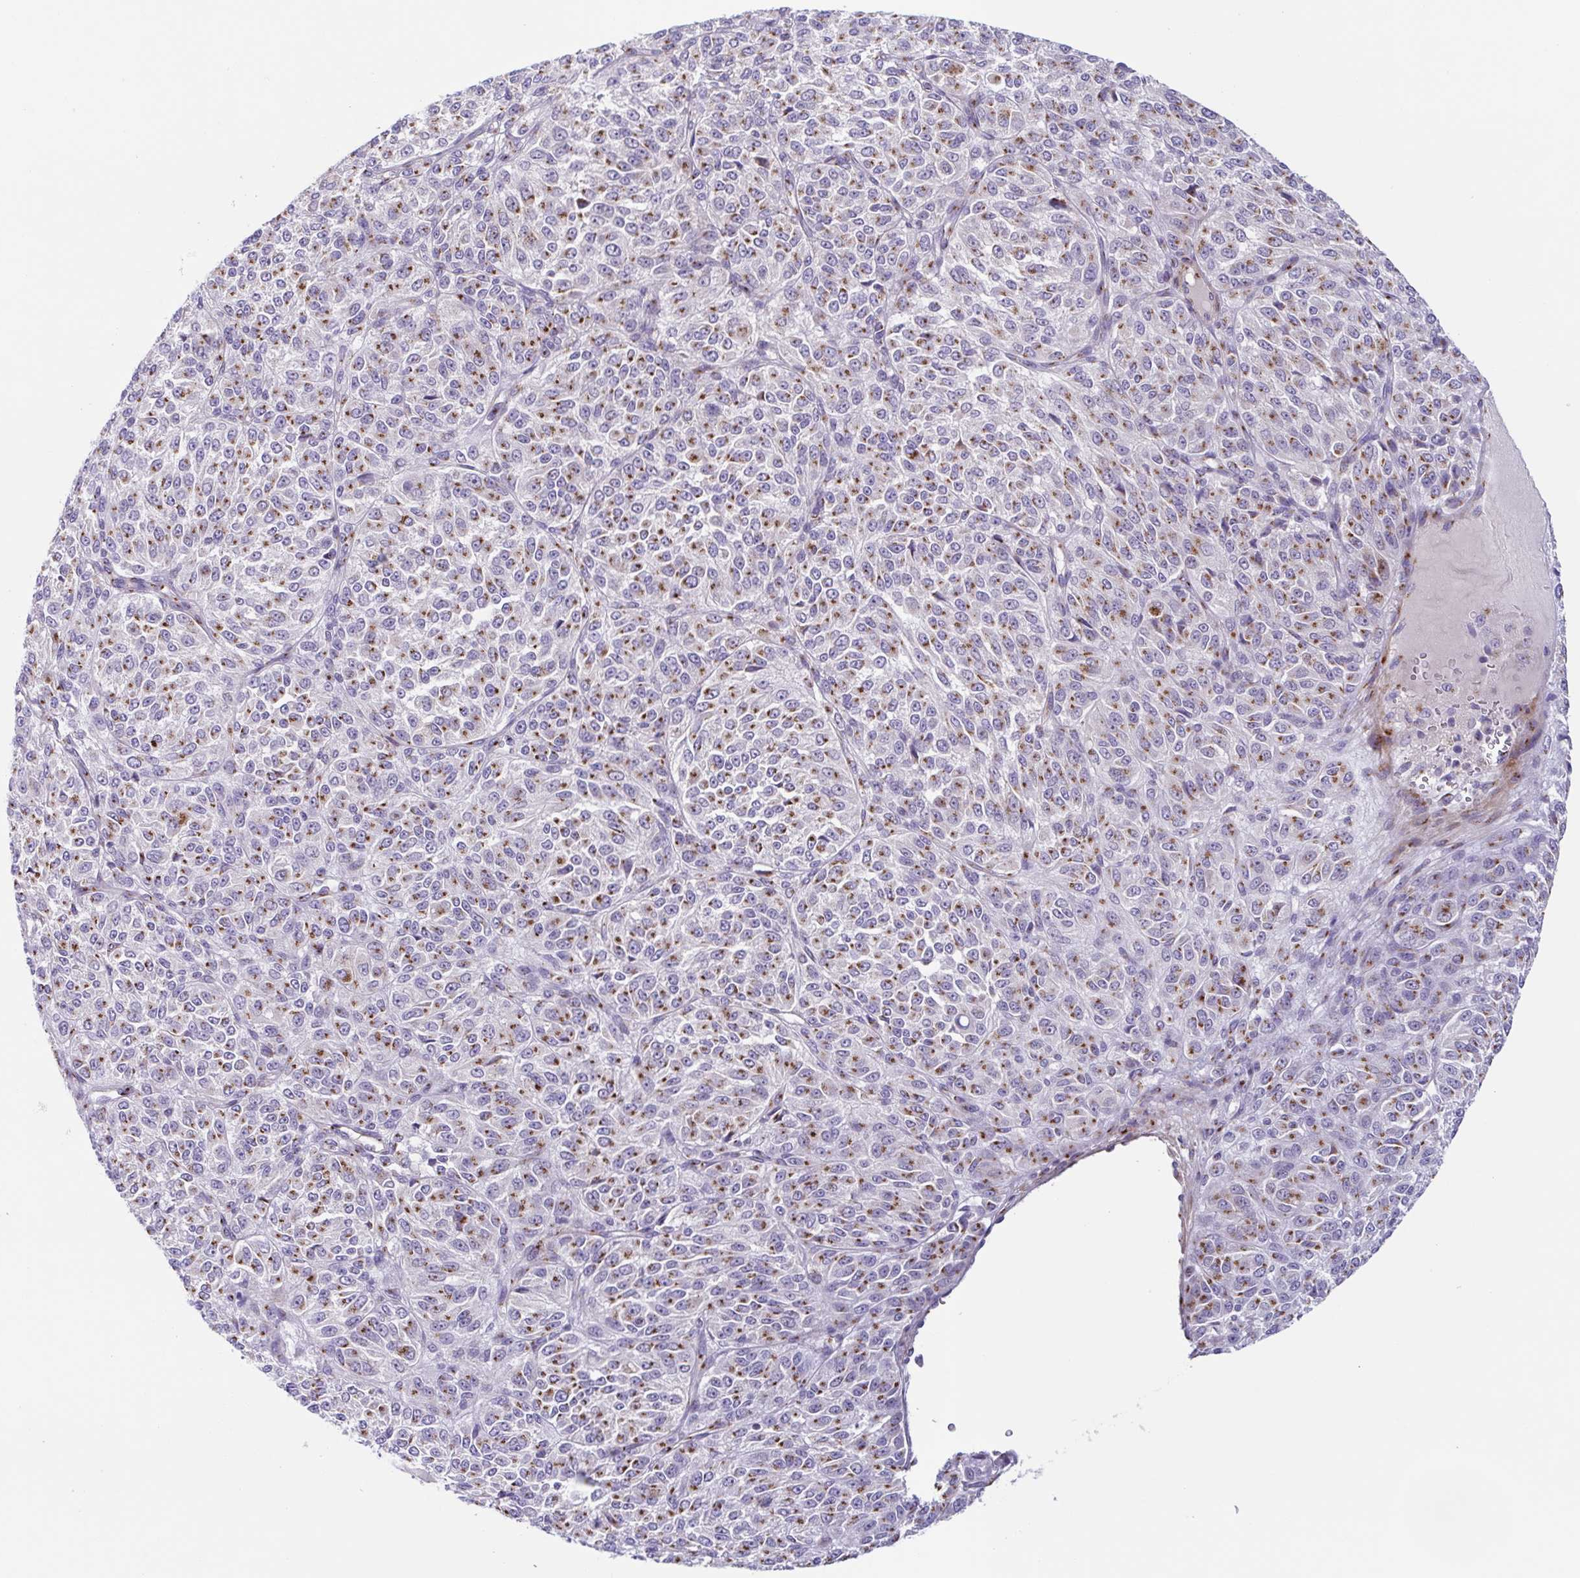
{"staining": {"intensity": "moderate", "quantity": ">75%", "location": "cytoplasmic/membranous"}, "tissue": "melanoma", "cell_type": "Tumor cells", "image_type": "cancer", "snomed": [{"axis": "morphology", "description": "Malignant melanoma, Metastatic site"}, {"axis": "topography", "description": "Brain"}], "caption": "Moderate cytoplasmic/membranous staining is present in approximately >75% of tumor cells in melanoma. (DAB (3,3'-diaminobenzidine) IHC with brightfield microscopy, high magnification).", "gene": "COL17A1", "patient": {"sex": "female", "age": 56}}